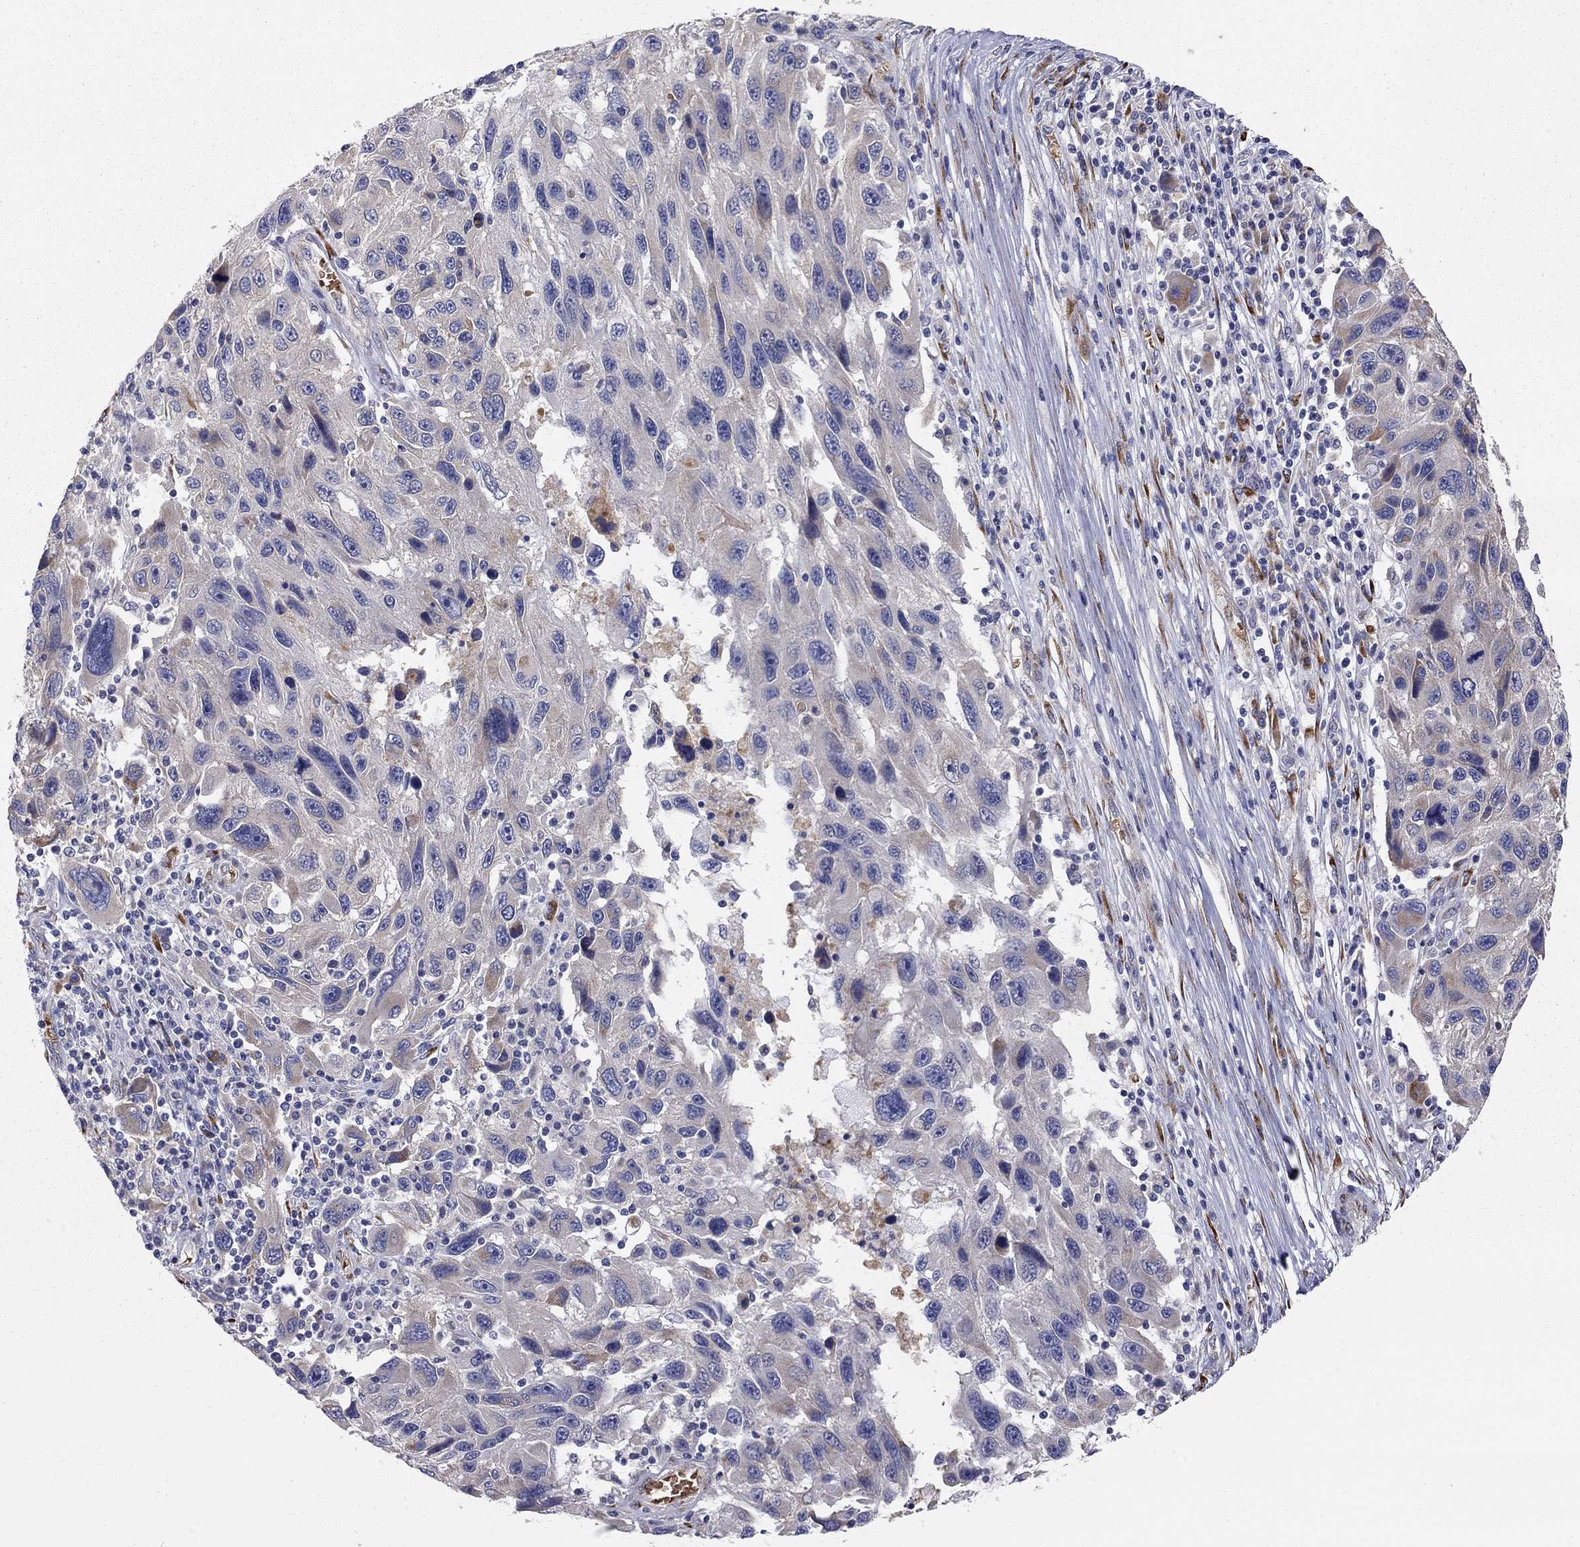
{"staining": {"intensity": "negative", "quantity": "none", "location": "none"}, "tissue": "melanoma", "cell_type": "Tumor cells", "image_type": "cancer", "snomed": [{"axis": "morphology", "description": "Malignant melanoma, NOS"}, {"axis": "topography", "description": "Skin"}], "caption": "DAB (3,3'-diaminobenzidine) immunohistochemical staining of human melanoma demonstrates no significant positivity in tumor cells. (DAB IHC visualized using brightfield microscopy, high magnification).", "gene": "CASTOR1", "patient": {"sex": "male", "age": 53}}